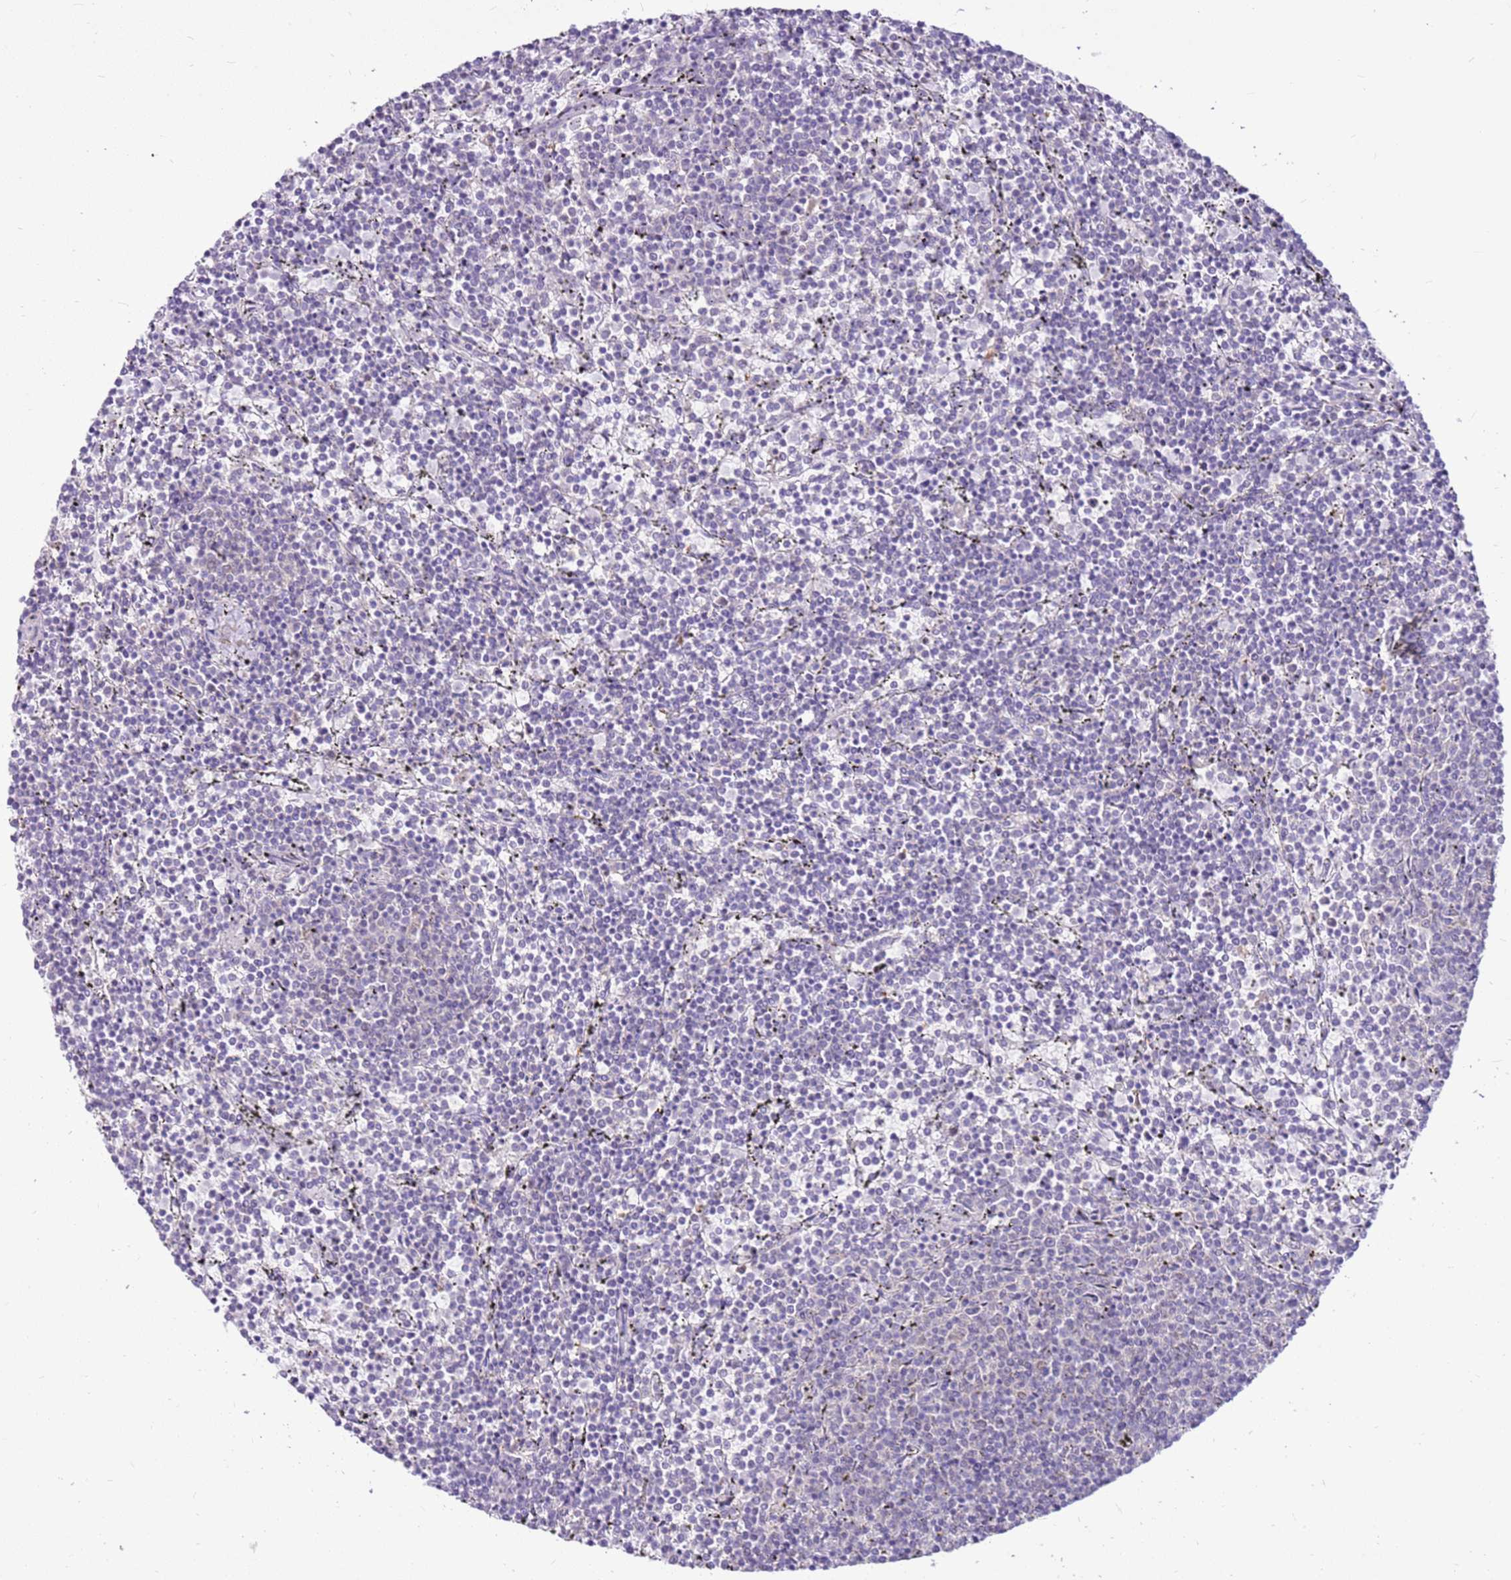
{"staining": {"intensity": "negative", "quantity": "none", "location": "none"}, "tissue": "lymphoma", "cell_type": "Tumor cells", "image_type": "cancer", "snomed": [{"axis": "morphology", "description": "Malignant lymphoma, non-Hodgkin's type, Low grade"}, {"axis": "topography", "description": "Spleen"}], "caption": "A photomicrograph of human lymphoma is negative for staining in tumor cells.", "gene": "SMIM4", "patient": {"sex": "female", "age": 50}}